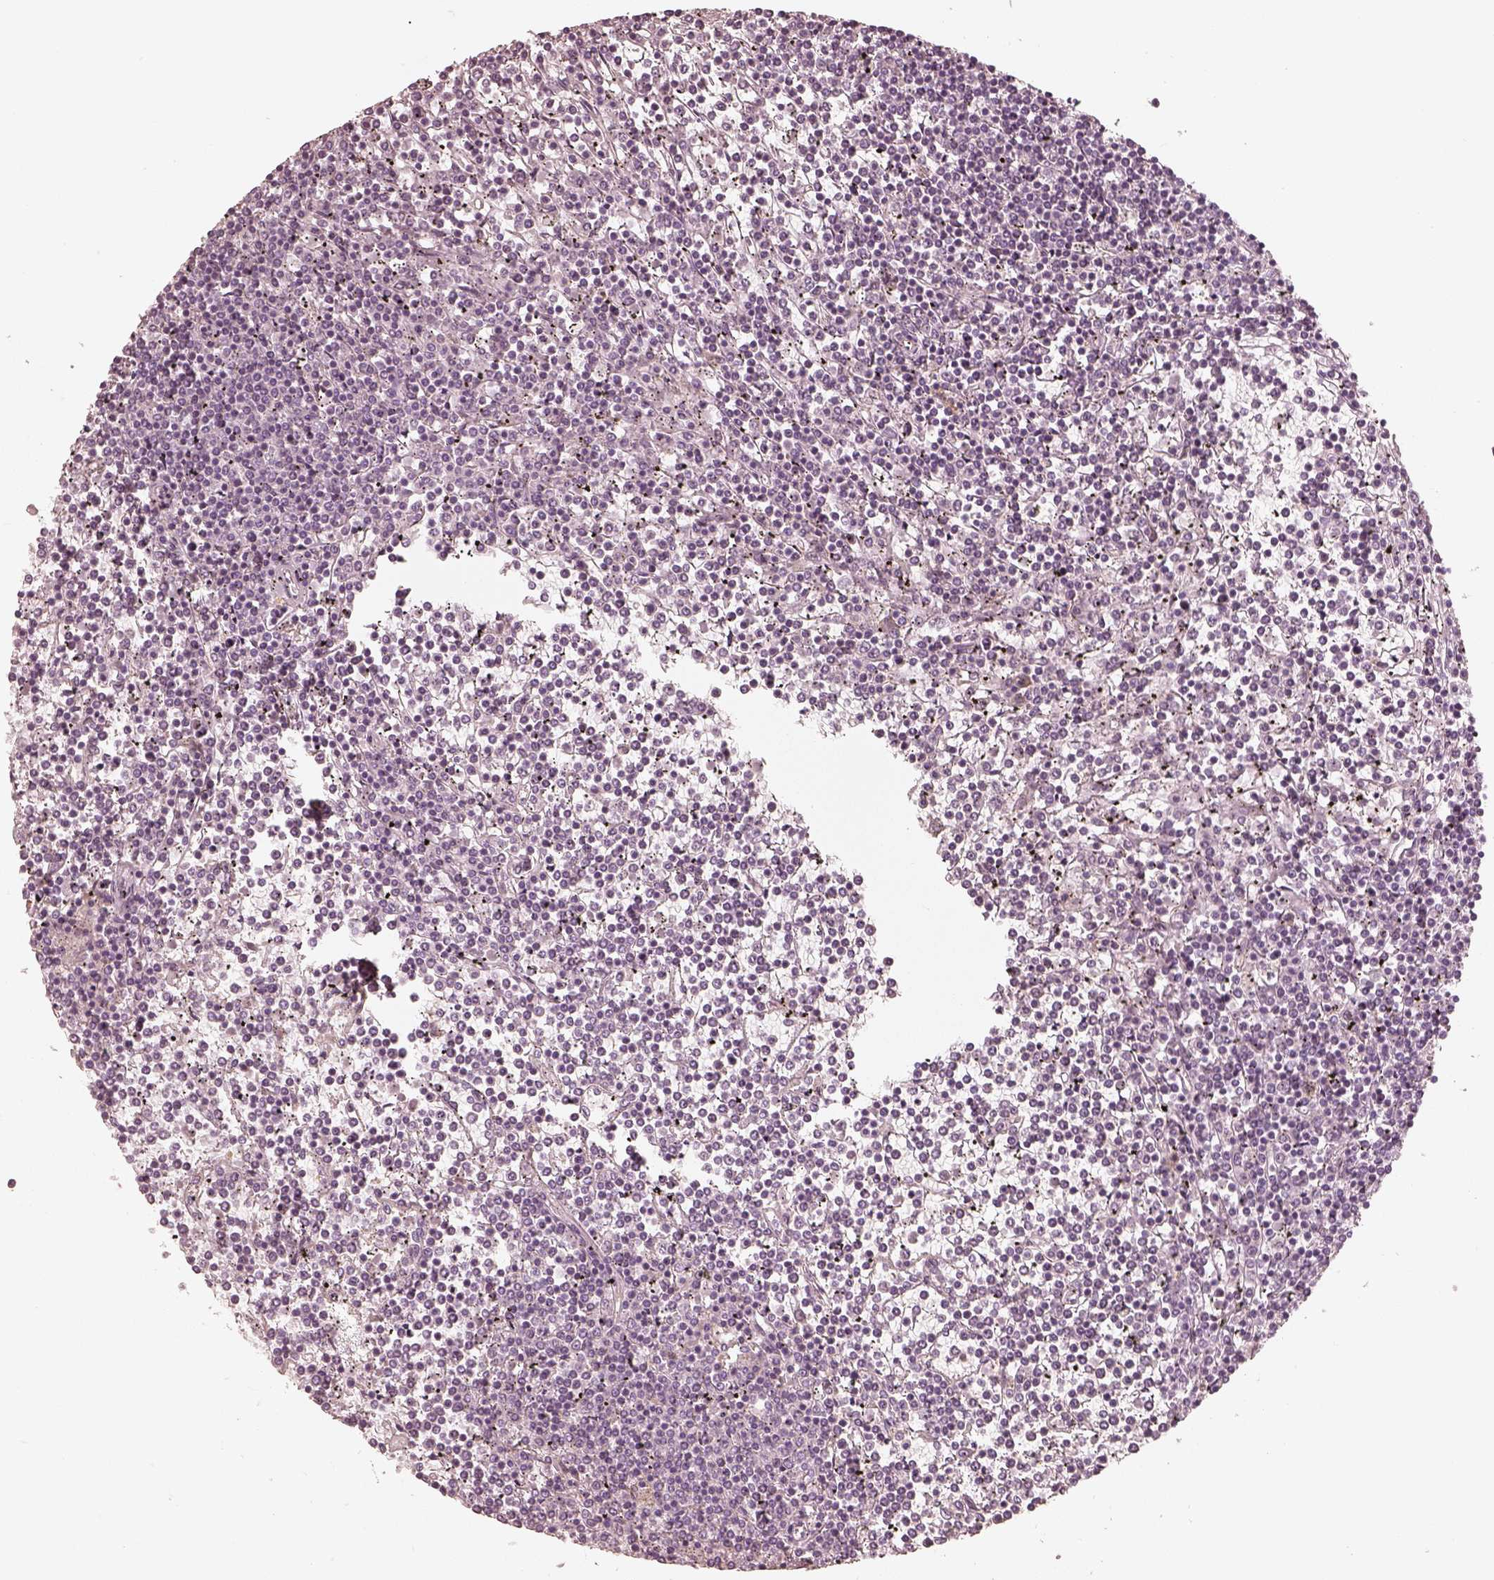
{"staining": {"intensity": "negative", "quantity": "none", "location": "none"}, "tissue": "lymphoma", "cell_type": "Tumor cells", "image_type": "cancer", "snomed": [{"axis": "morphology", "description": "Malignant lymphoma, non-Hodgkin's type, Low grade"}, {"axis": "topography", "description": "Spleen"}], "caption": "Immunohistochemistry photomicrograph of neoplastic tissue: human lymphoma stained with DAB shows no significant protein positivity in tumor cells.", "gene": "FMNL2", "patient": {"sex": "female", "age": 19}}